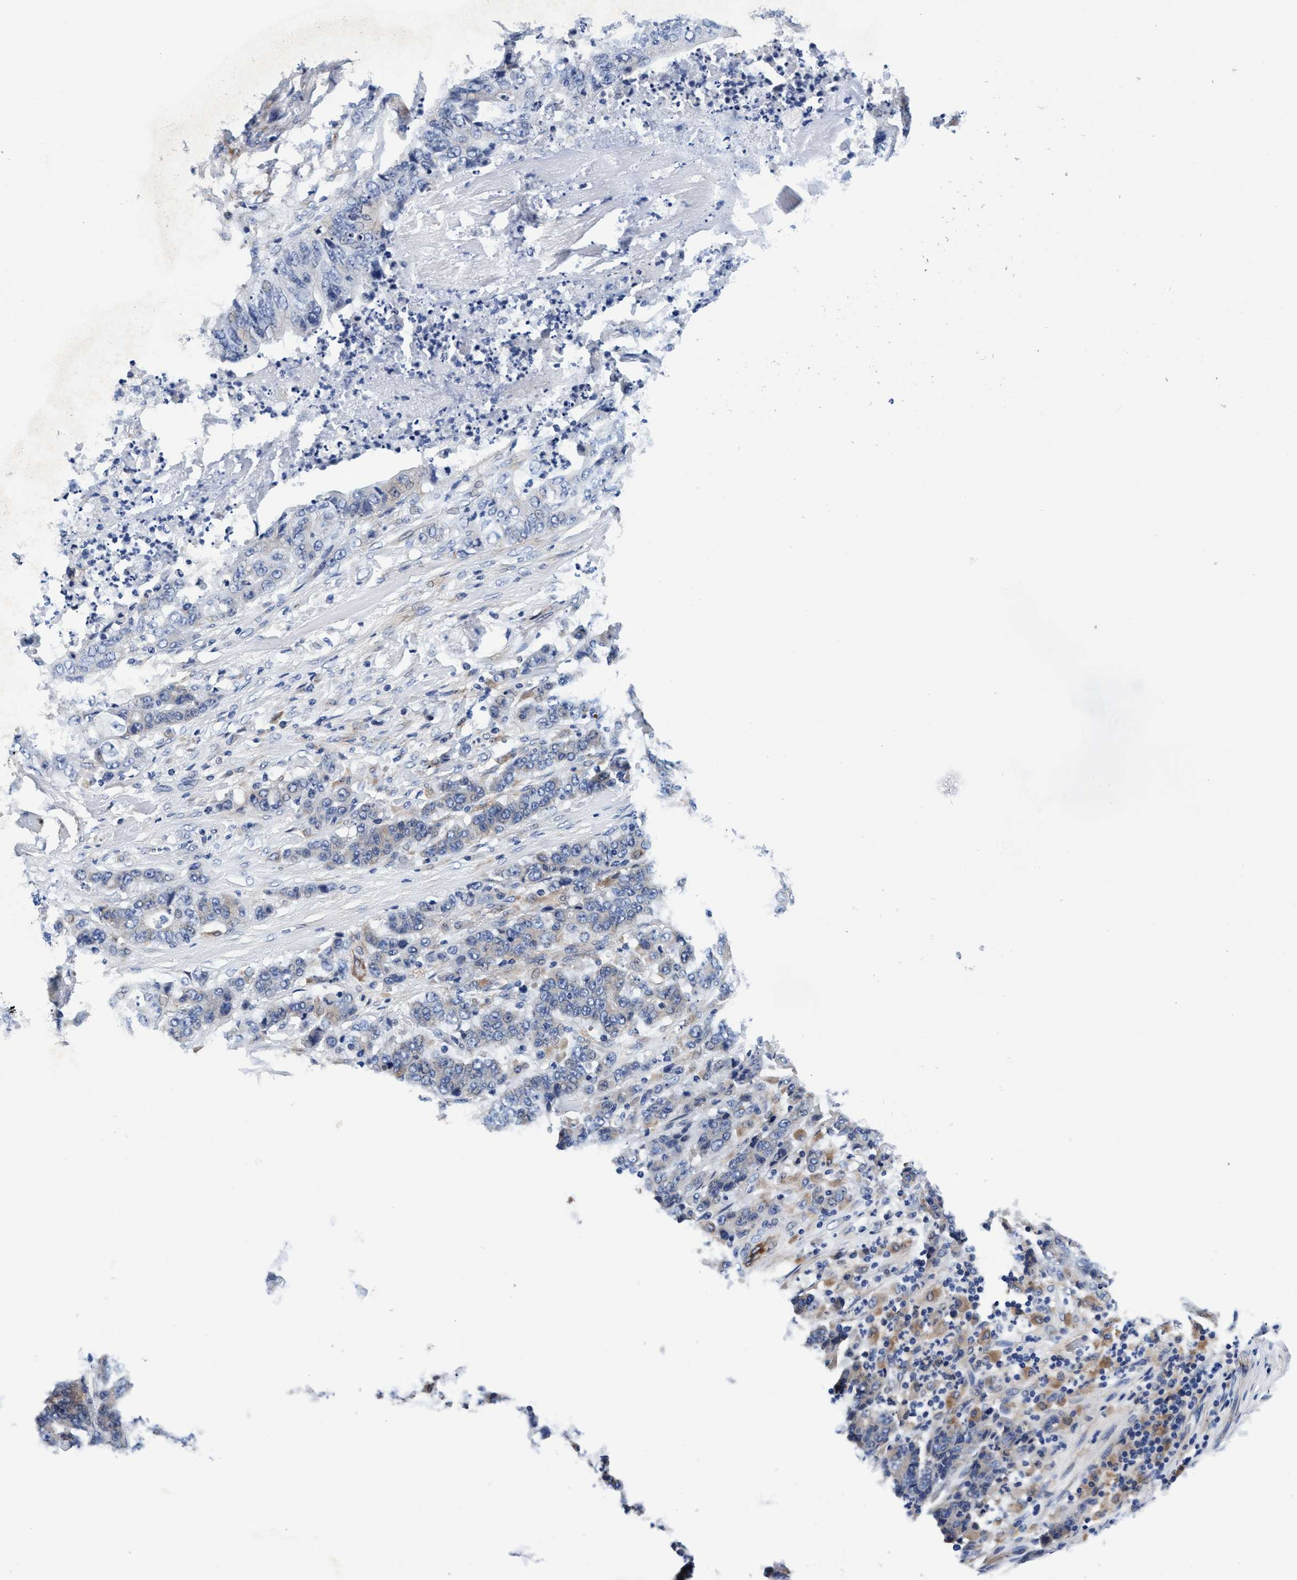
{"staining": {"intensity": "negative", "quantity": "none", "location": "none"}, "tissue": "stomach cancer", "cell_type": "Tumor cells", "image_type": "cancer", "snomed": [{"axis": "morphology", "description": "Adenocarcinoma, NOS"}, {"axis": "topography", "description": "Stomach"}], "caption": "High magnification brightfield microscopy of stomach cancer stained with DAB (3,3'-diaminobenzidine) (brown) and counterstained with hematoxylin (blue): tumor cells show no significant expression.", "gene": "UBALD2", "patient": {"sex": "female", "age": 73}}